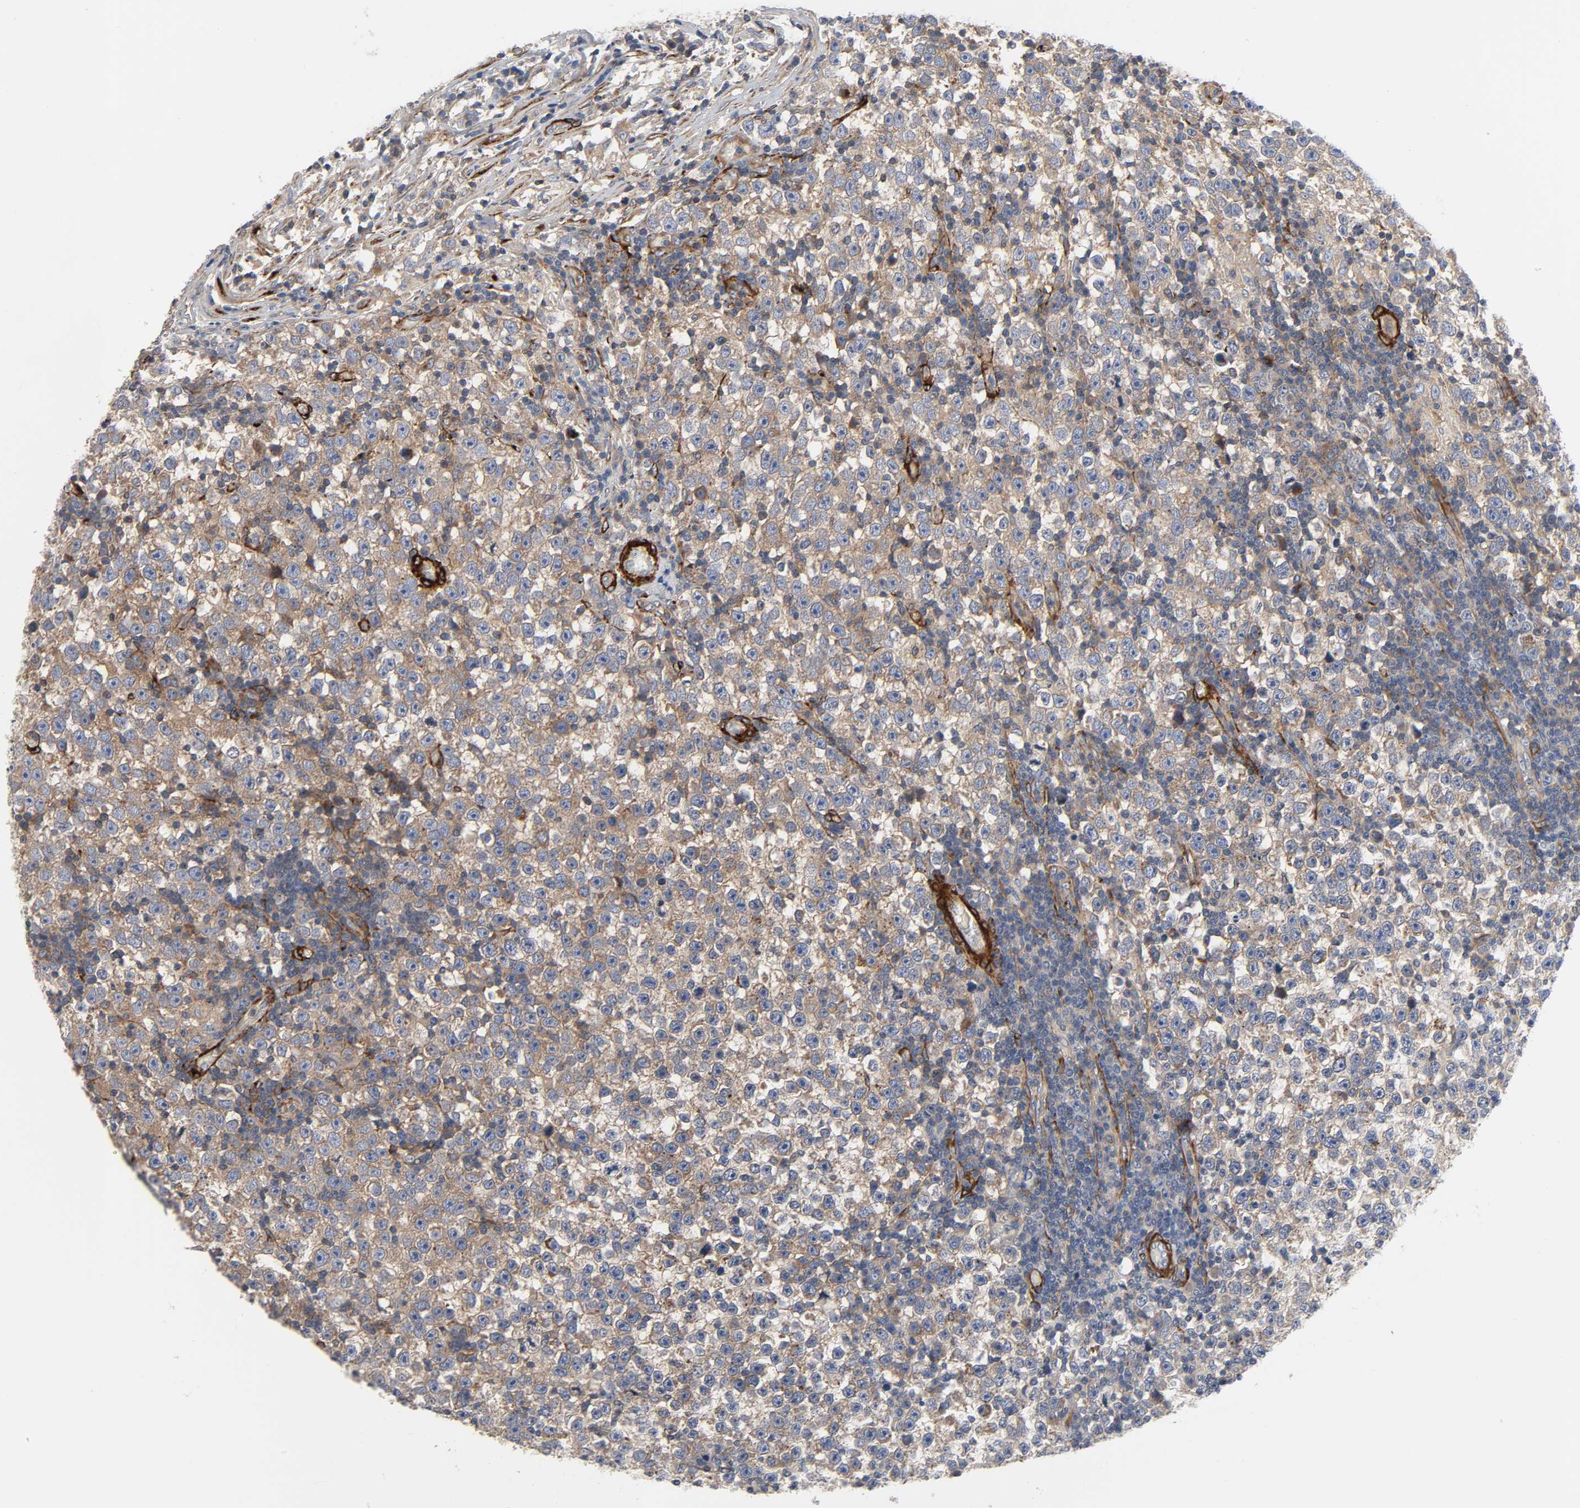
{"staining": {"intensity": "weak", "quantity": ">75%", "location": "cytoplasmic/membranous"}, "tissue": "testis cancer", "cell_type": "Tumor cells", "image_type": "cancer", "snomed": [{"axis": "morphology", "description": "Seminoma, NOS"}, {"axis": "topography", "description": "Testis"}], "caption": "DAB (3,3'-diaminobenzidine) immunohistochemical staining of testis cancer (seminoma) reveals weak cytoplasmic/membranous protein staining in approximately >75% of tumor cells.", "gene": "ARHGAP1", "patient": {"sex": "male", "age": 43}}